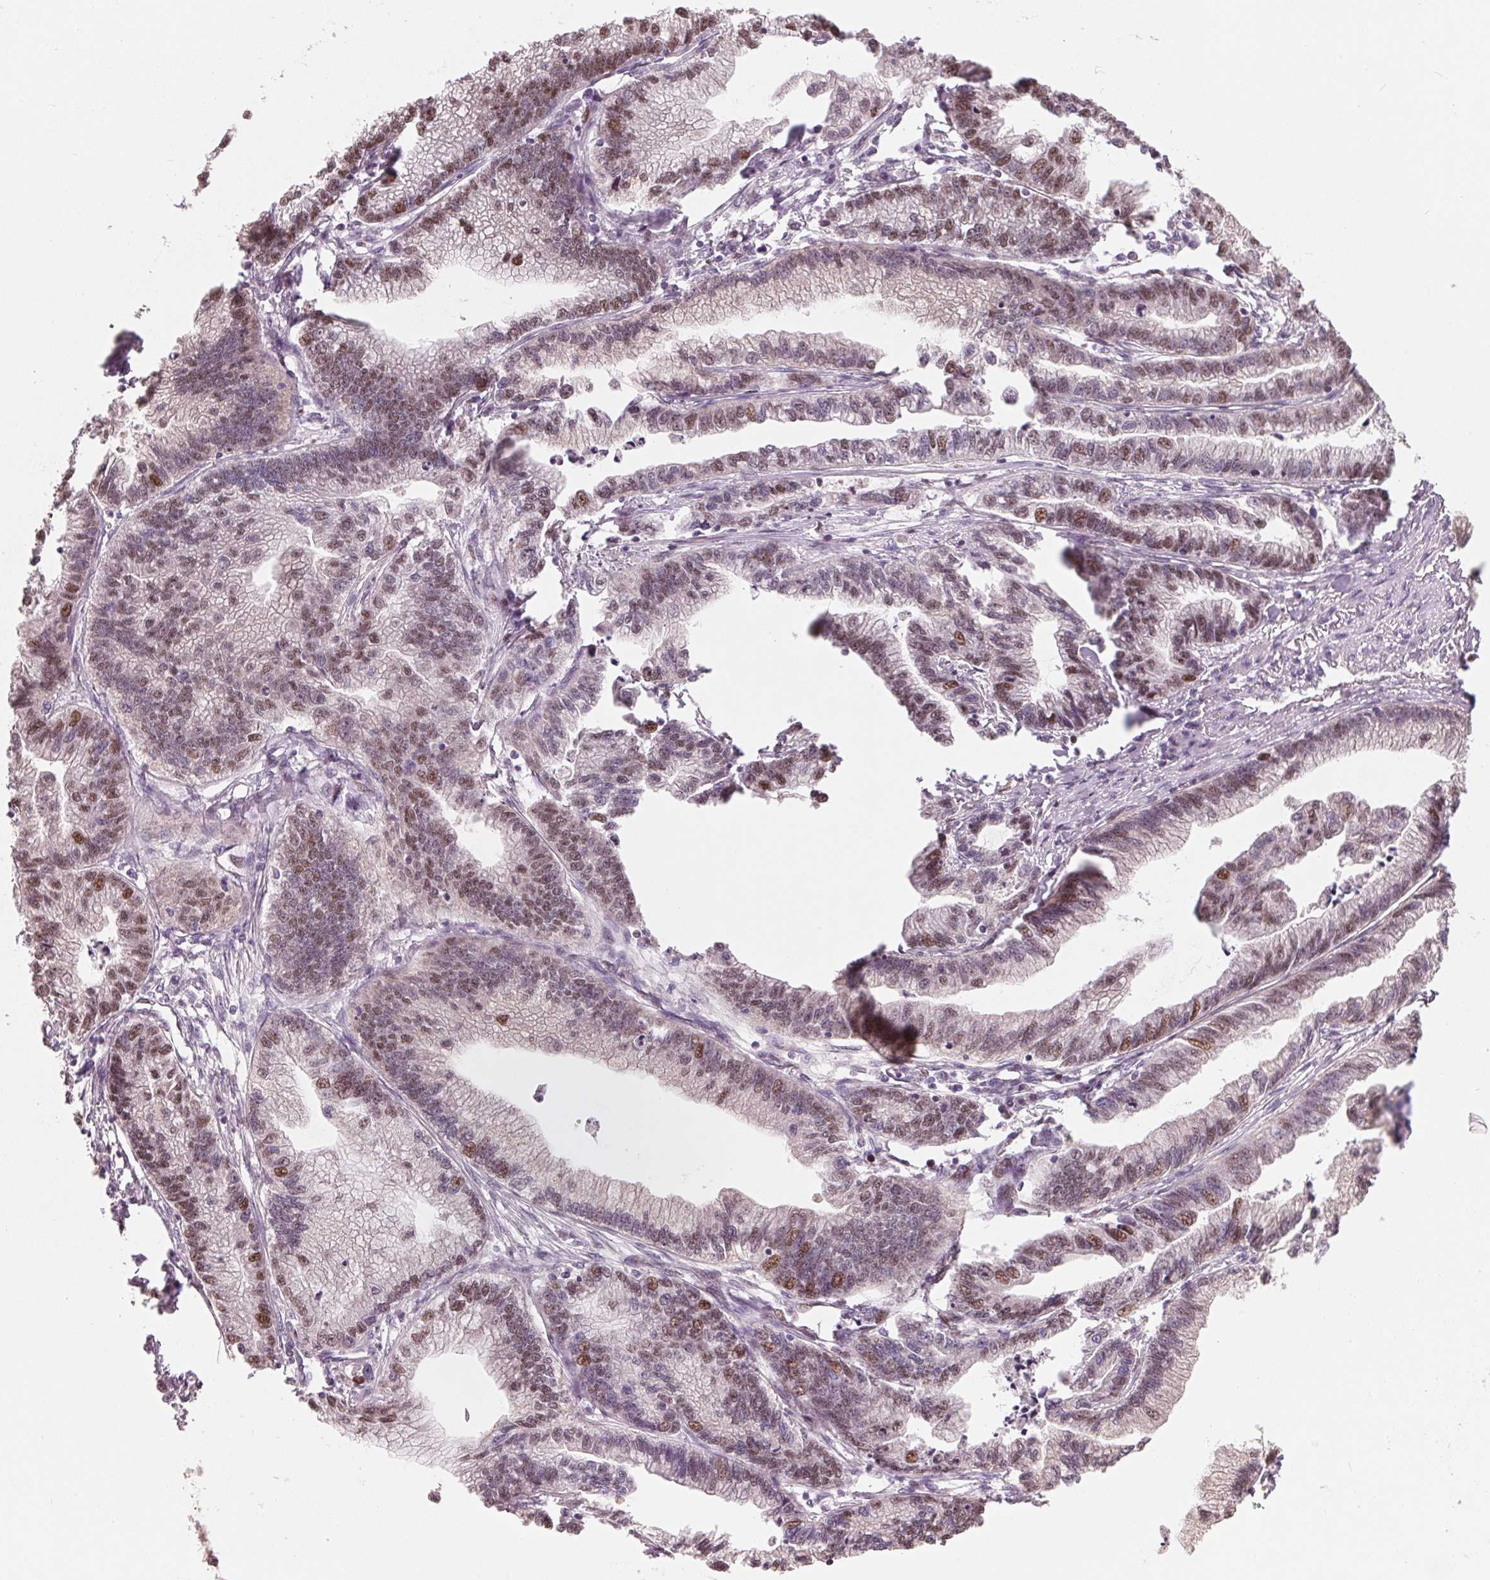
{"staining": {"intensity": "moderate", "quantity": "25%-75%", "location": "nuclear"}, "tissue": "stomach cancer", "cell_type": "Tumor cells", "image_type": "cancer", "snomed": [{"axis": "morphology", "description": "Adenocarcinoma, NOS"}, {"axis": "topography", "description": "Stomach"}], "caption": "The immunohistochemical stain labels moderate nuclear expression in tumor cells of stomach cancer tissue. The staining was performed using DAB to visualize the protein expression in brown, while the nuclei were stained in blue with hematoxylin (Magnification: 20x).", "gene": "AQP8", "patient": {"sex": "male", "age": 83}}